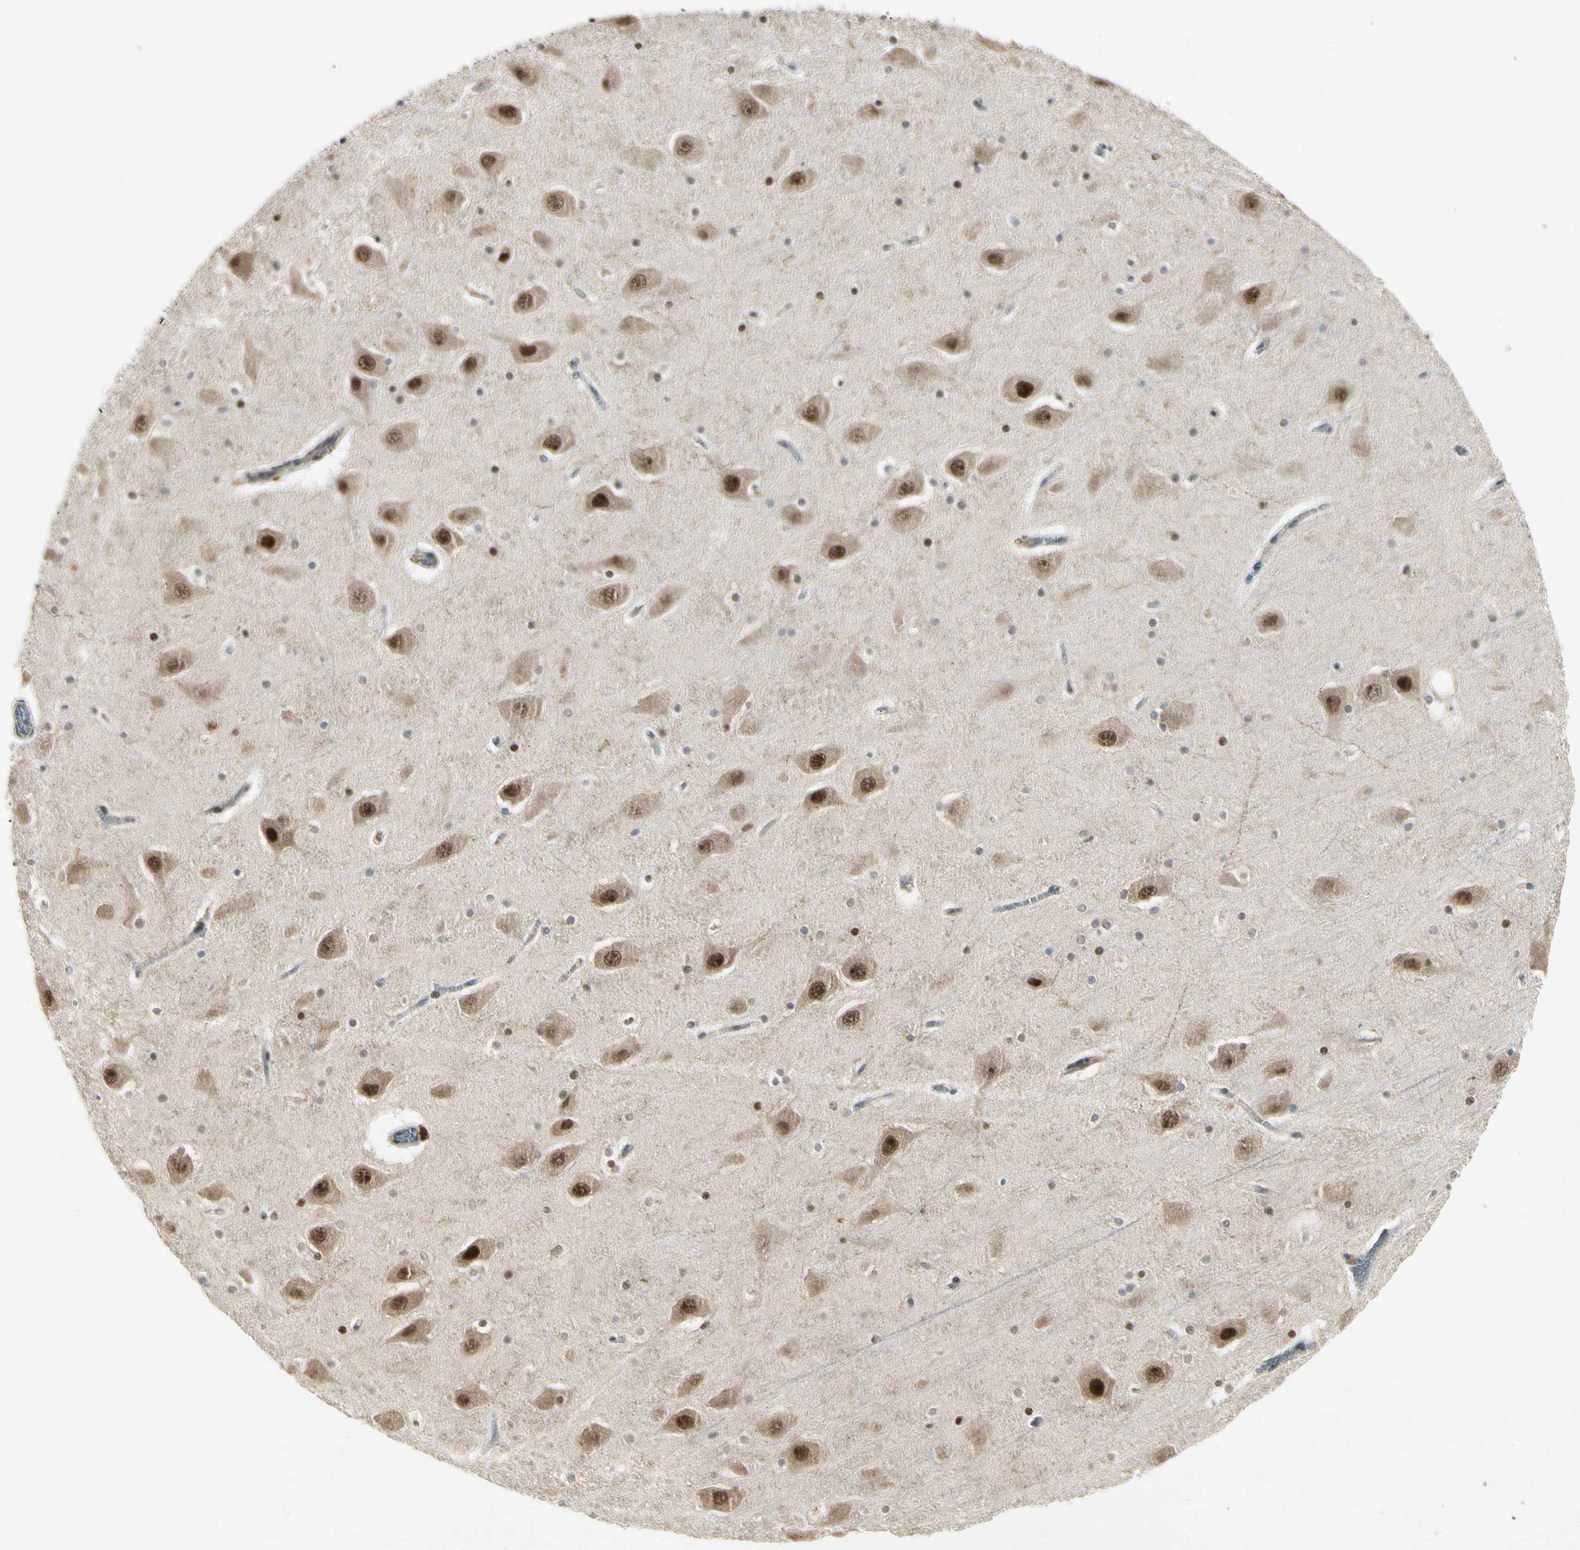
{"staining": {"intensity": "strong", "quantity": "<25%", "location": "nuclear"}, "tissue": "hippocampus", "cell_type": "Glial cells", "image_type": "normal", "snomed": [{"axis": "morphology", "description": "Normal tissue, NOS"}, {"axis": "topography", "description": "Hippocampus"}], "caption": "Benign hippocampus was stained to show a protein in brown. There is medium levels of strong nuclear expression in approximately <25% of glial cells.", "gene": "CDK11A", "patient": {"sex": "male", "age": 45}}